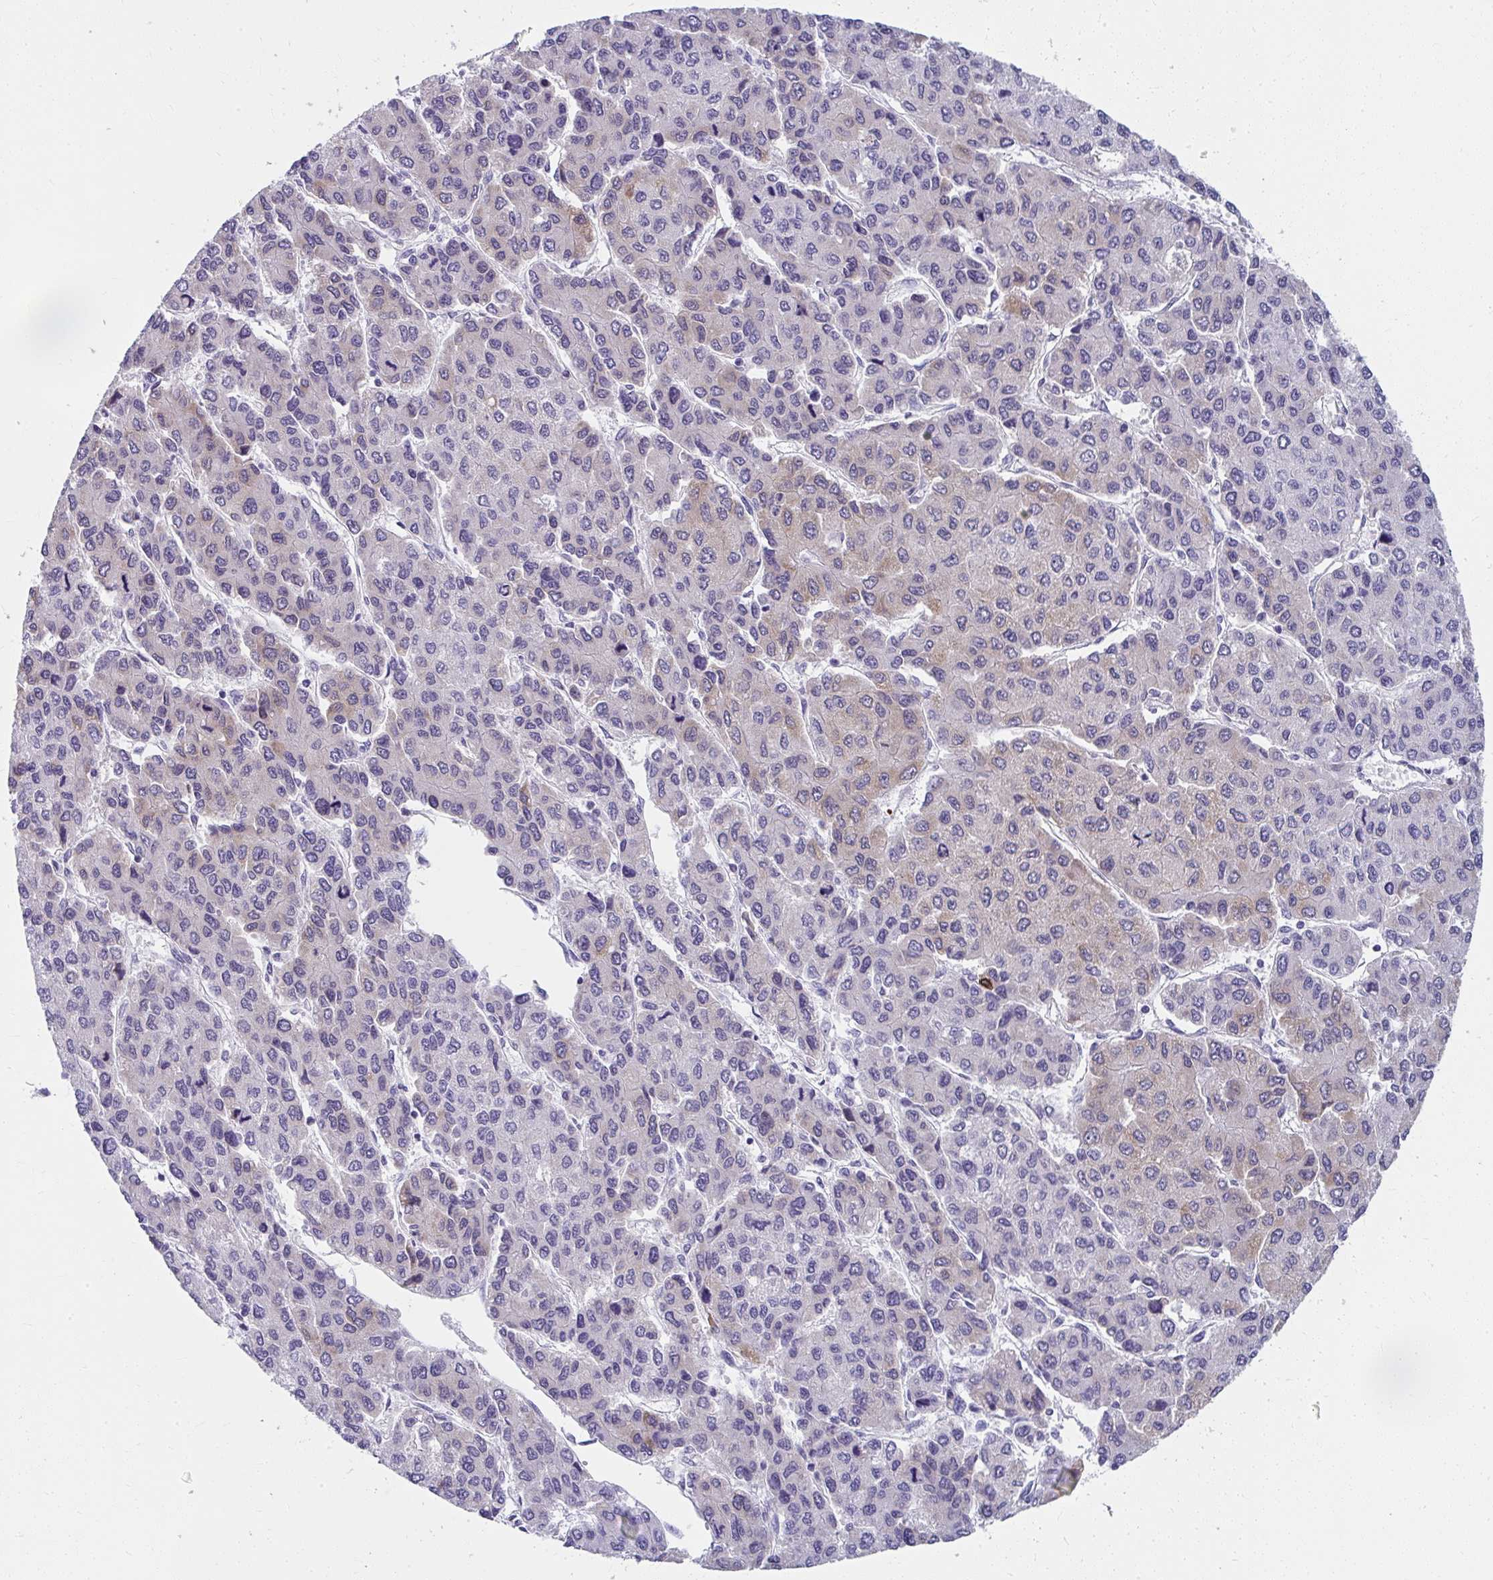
{"staining": {"intensity": "weak", "quantity": "25%-75%", "location": "cytoplasmic/membranous"}, "tissue": "liver cancer", "cell_type": "Tumor cells", "image_type": "cancer", "snomed": [{"axis": "morphology", "description": "Carcinoma, Hepatocellular, NOS"}, {"axis": "topography", "description": "Liver"}], "caption": "Immunohistochemistry micrograph of human hepatocellular carcinoma (liver) stained for a protein (brown), which exhibits low levels of weak cytoplasmic/membranous staining in approximately 25%-75% of tumor cells.", "gene": "UGT3A2", "patient": {"sex": "female", "age": 66}}